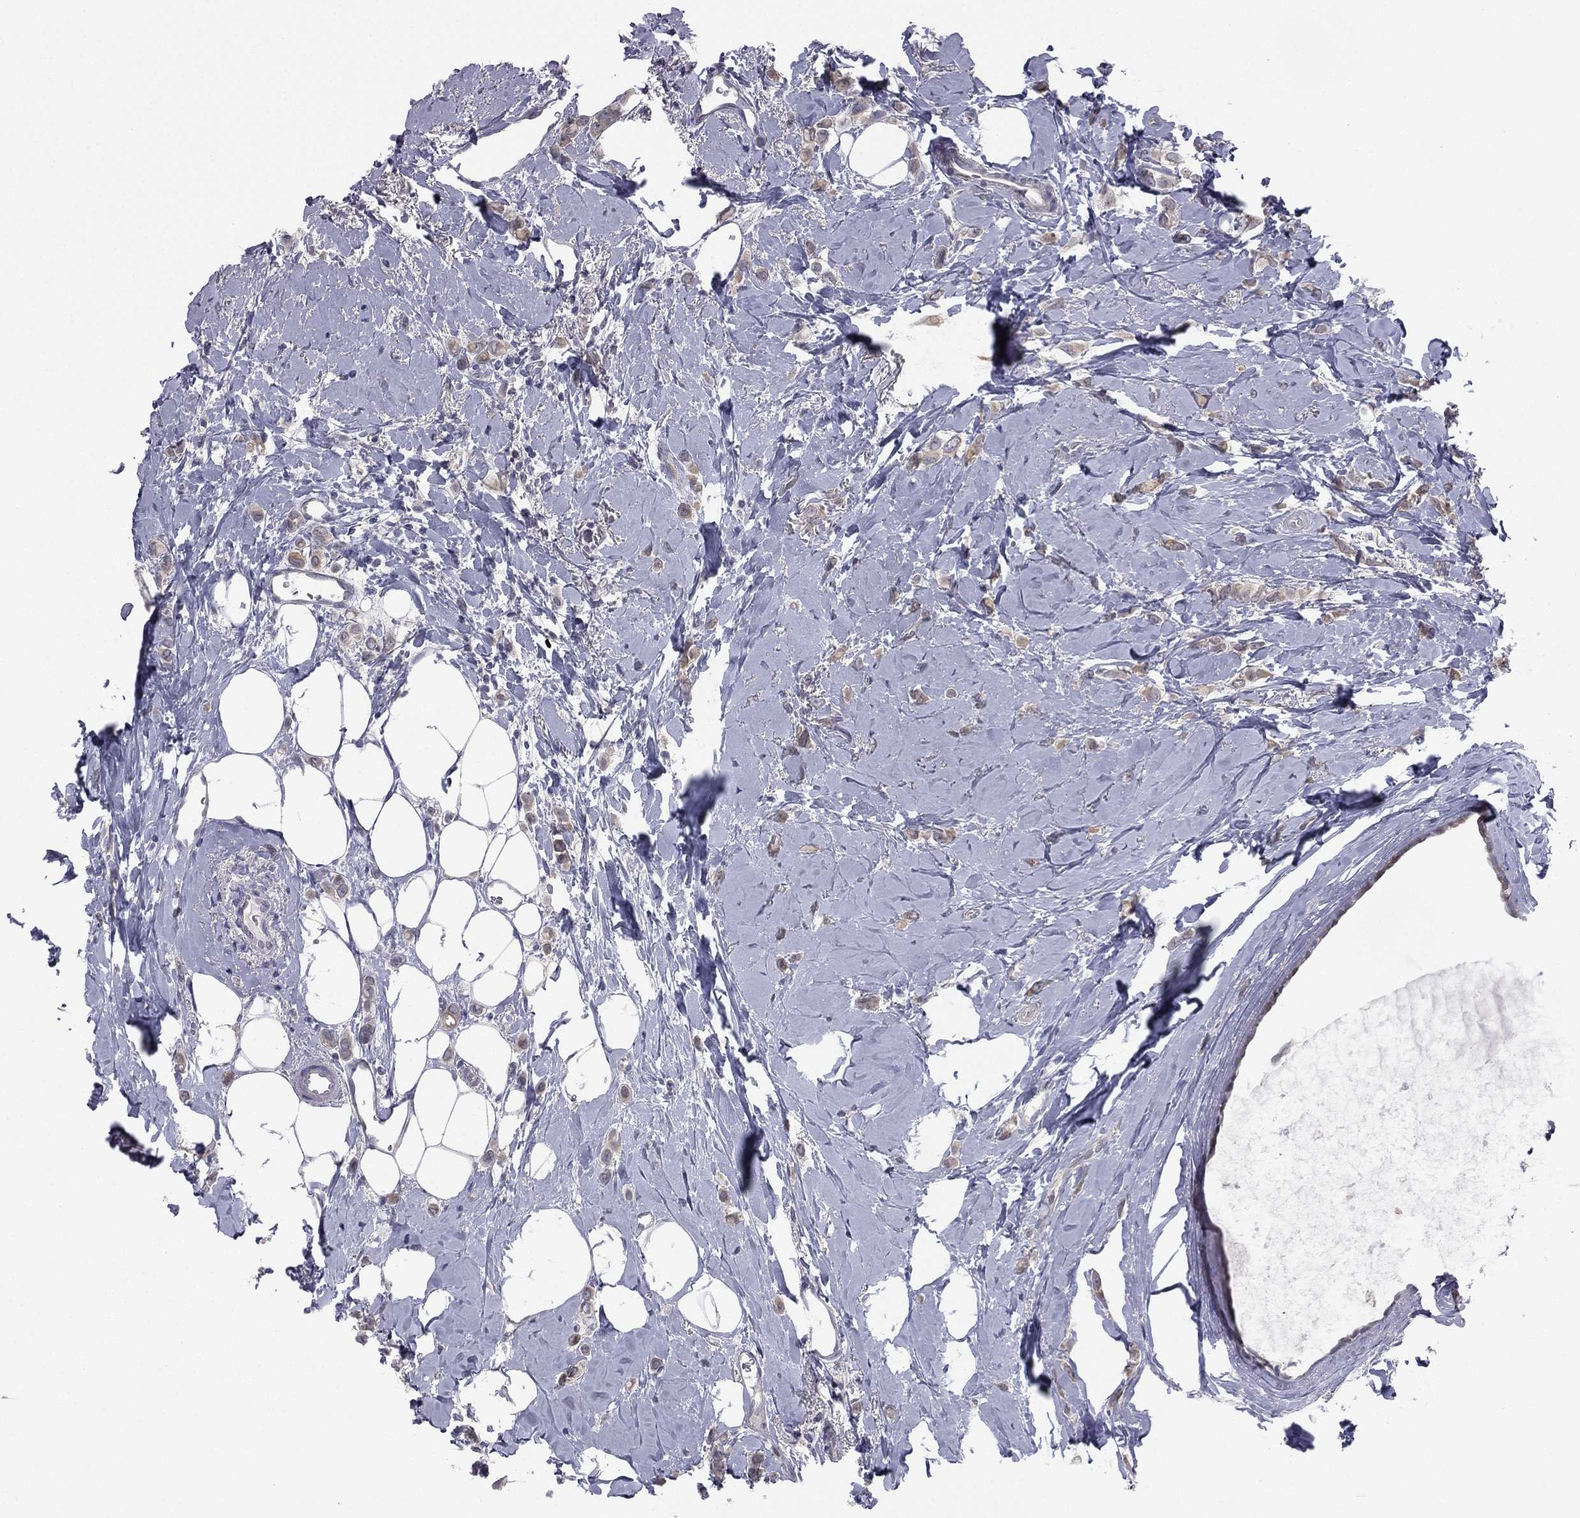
{"staining": {"intensity": "negative", "quantity": "none", "location": "none"}, "tissue": "breast cancer", "cell_type": "Tumor cells", "image_type": "cancer", "snomed": [{"axis": "morphology", "description": "Lobular carcinoma"}, {"axis": "topography", "description": "Breast"}], "caption": "Immunohistochemical staining of breast cancer (lobular carcinoma) displays no significant expression in tumor cells.", "gene": "ACTRT2", "patient": {"sex": "female", "age": 66}}